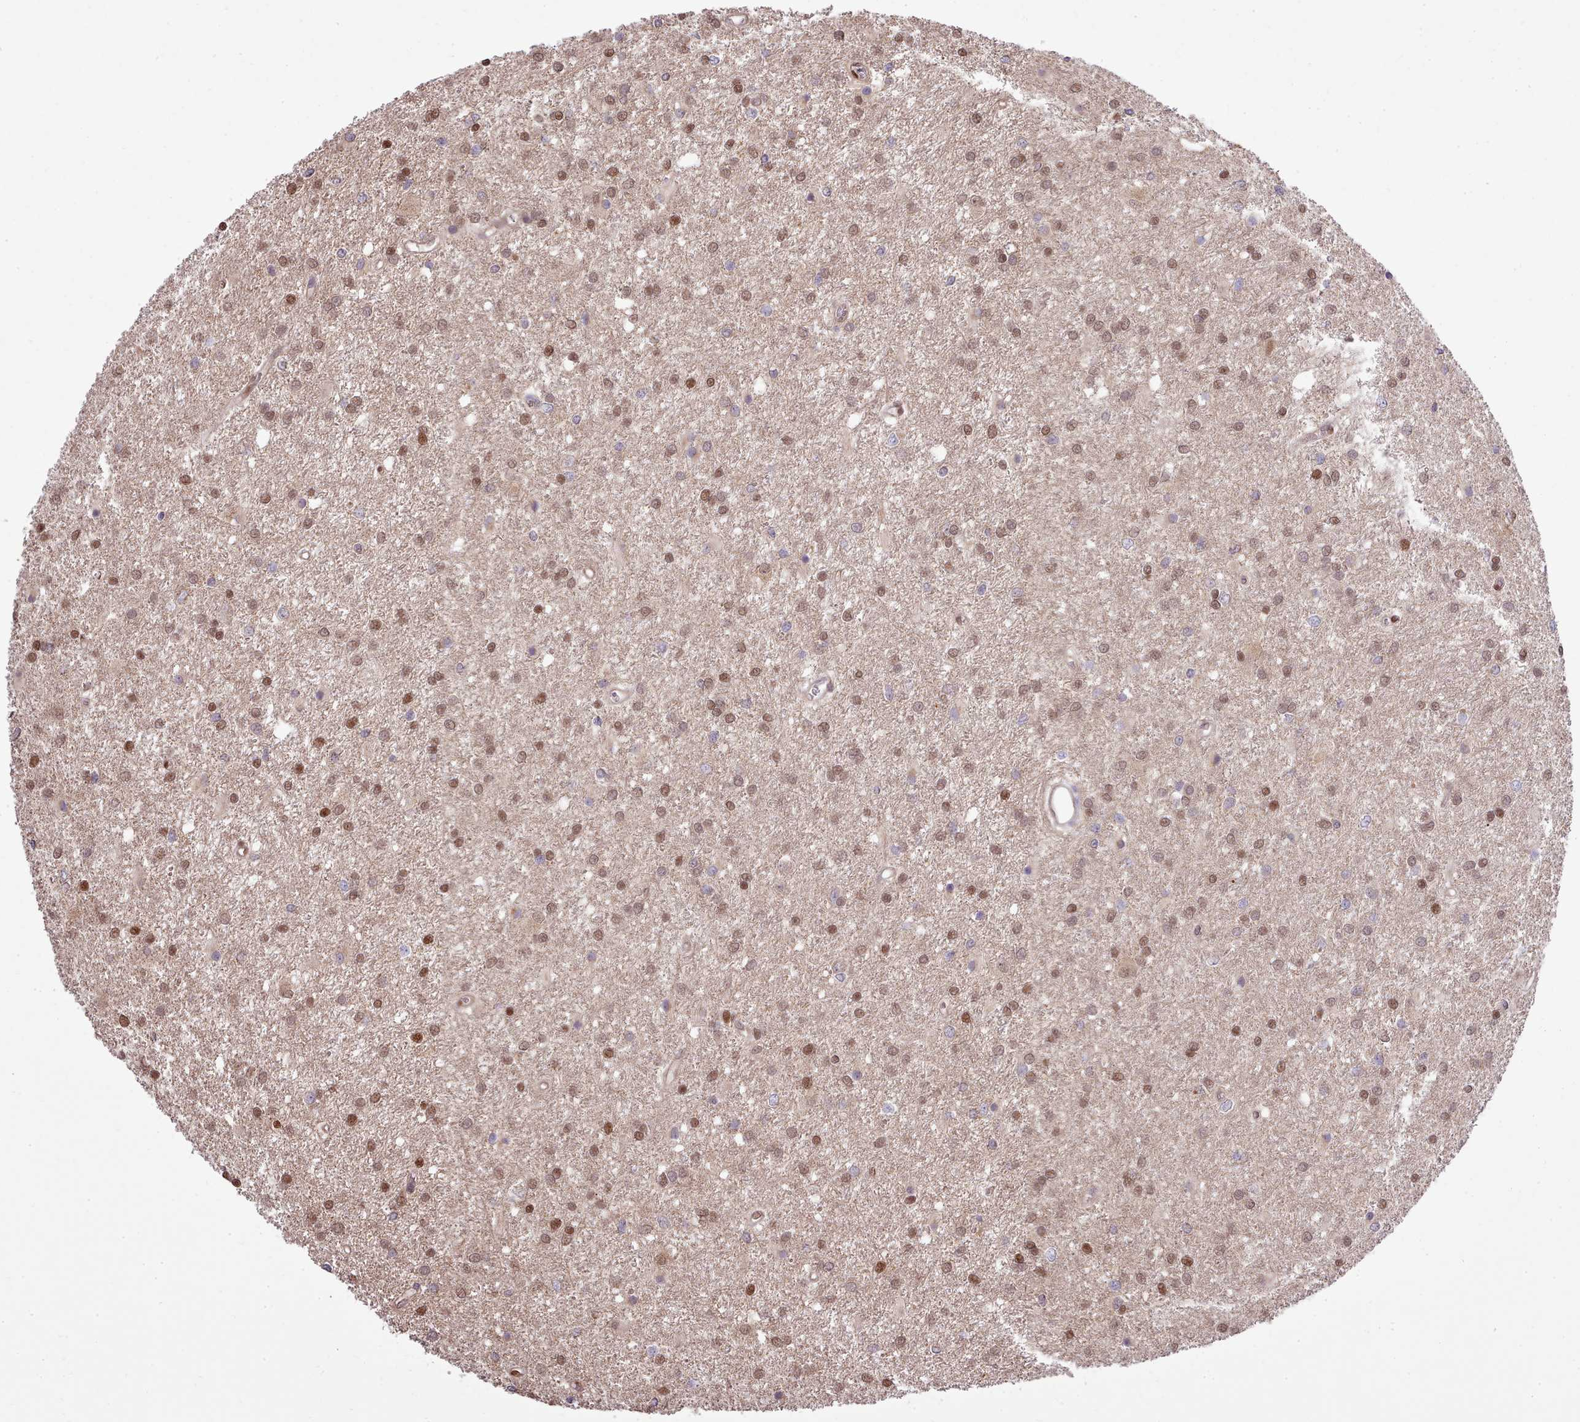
{"staining": {"intensity": "moderate", "quantity": ">75%", "location": "nuclear"}, "tissue": "glioma", "cell_type": "Tumor cells", "image_type": "cancer", "snomed": [{"axis": "morphology", "description": "Glioma, malignant, High grade"}, {"axis": "topography", "description": "Brain"}], "caption": "A high-resolution micrograph shows immunohistochemistry (IHC) staining of high-grade glioma (malignant), which reveals moderate nuclear expression in about >75% of tumor cells.", "gene": "ARL2BP", "patient": {"sex": "female", "age": 50}}